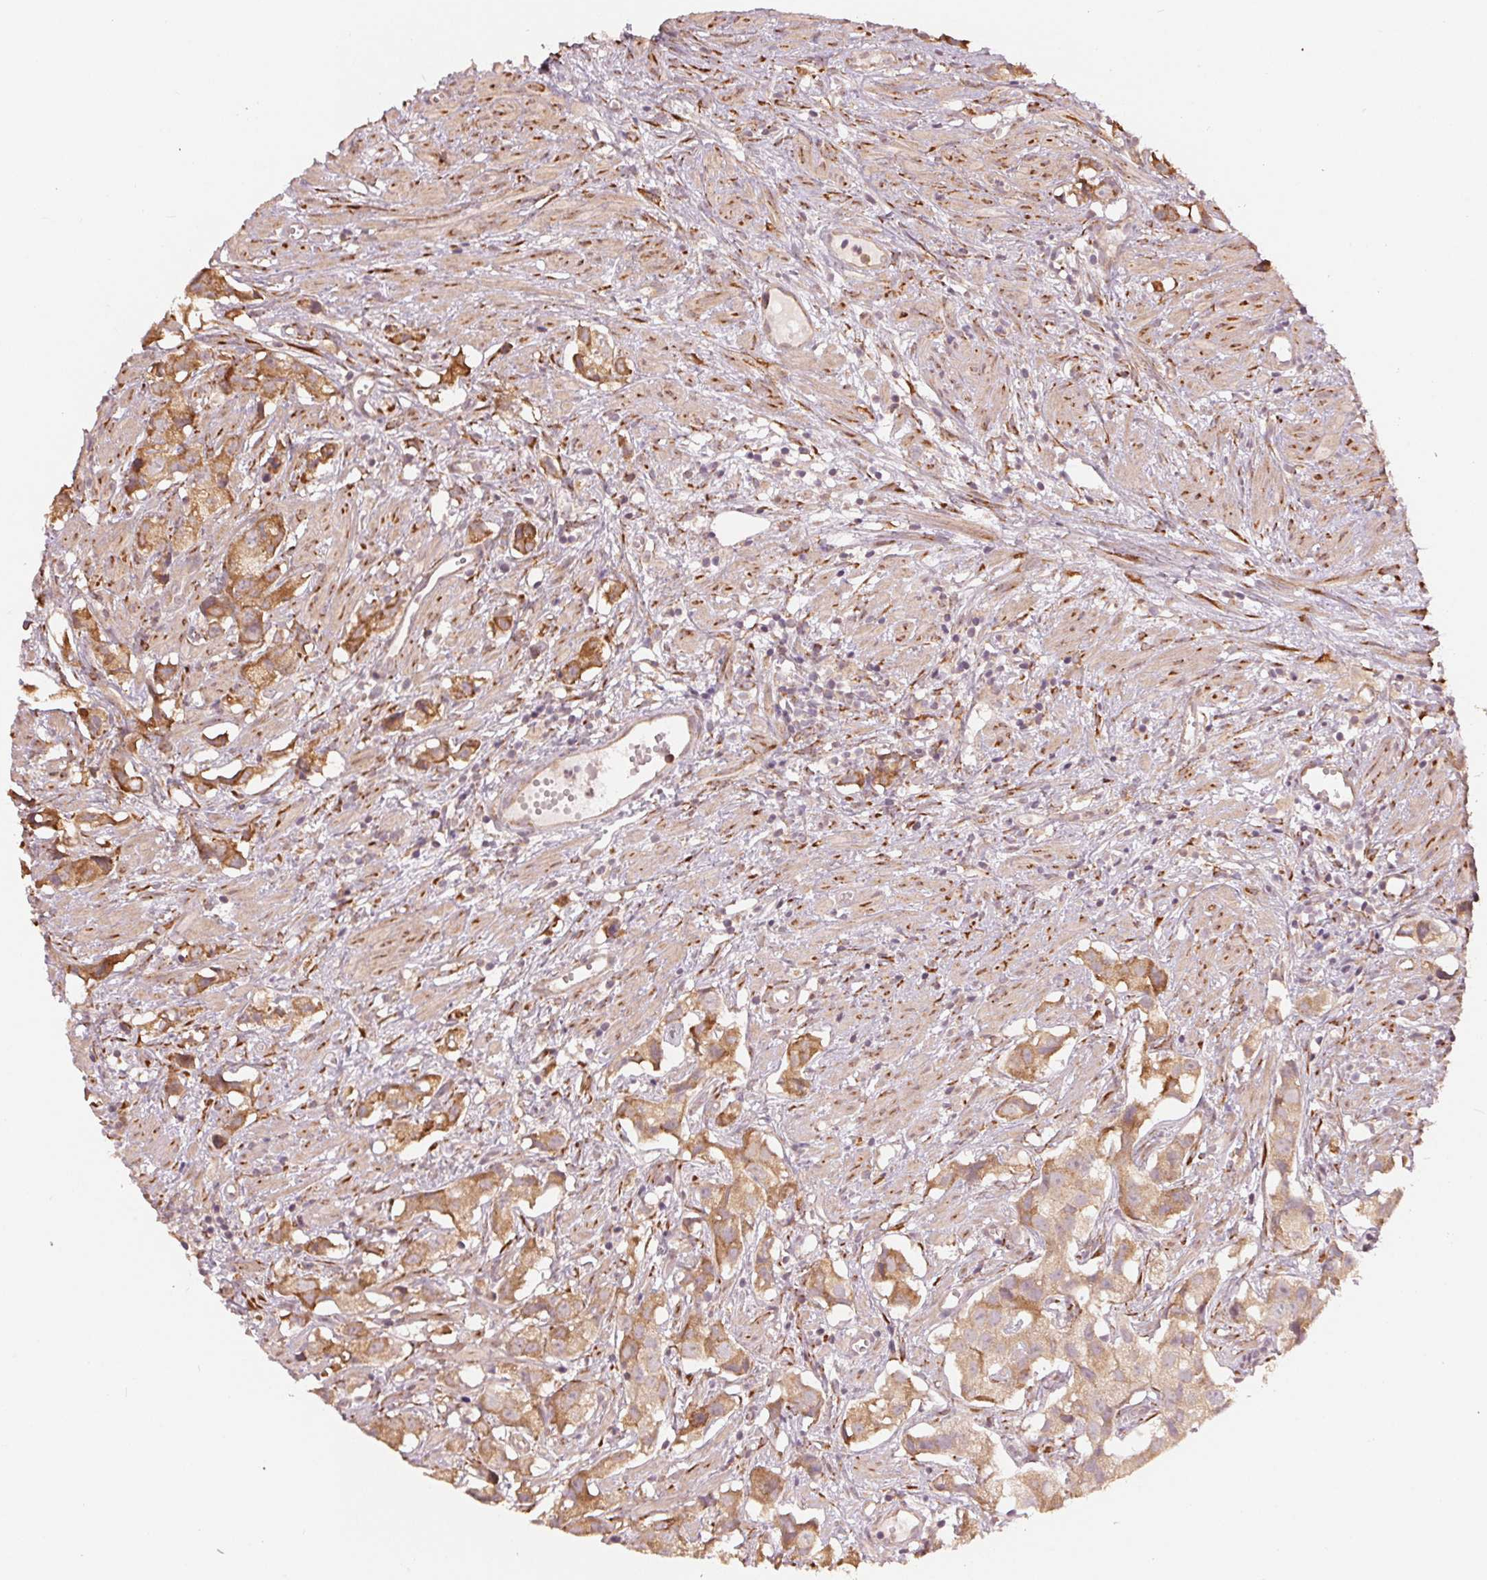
{"staining": {"intensity": "moderate", "quantity": ">75%", "location": "cytoplasmic/membranous"}, "tissue": "prostate cancer", "cell_type": "Tumor cells", "image_type": "cancer", "snomed": [{"axis": "morphology", "description": "Adenocarcinoma, High grade"}, {"axis": "topography", "description": "Prostate"}], "caption": "Immunohistochemical staining of prostate high-grade adenocarcinoma reveals moderate cytoplasmic/membranous protein expression in approximately >75% of tumor cells.", "gene": "SLC20A1", "patient": {"sex": "male", "age": 58}}